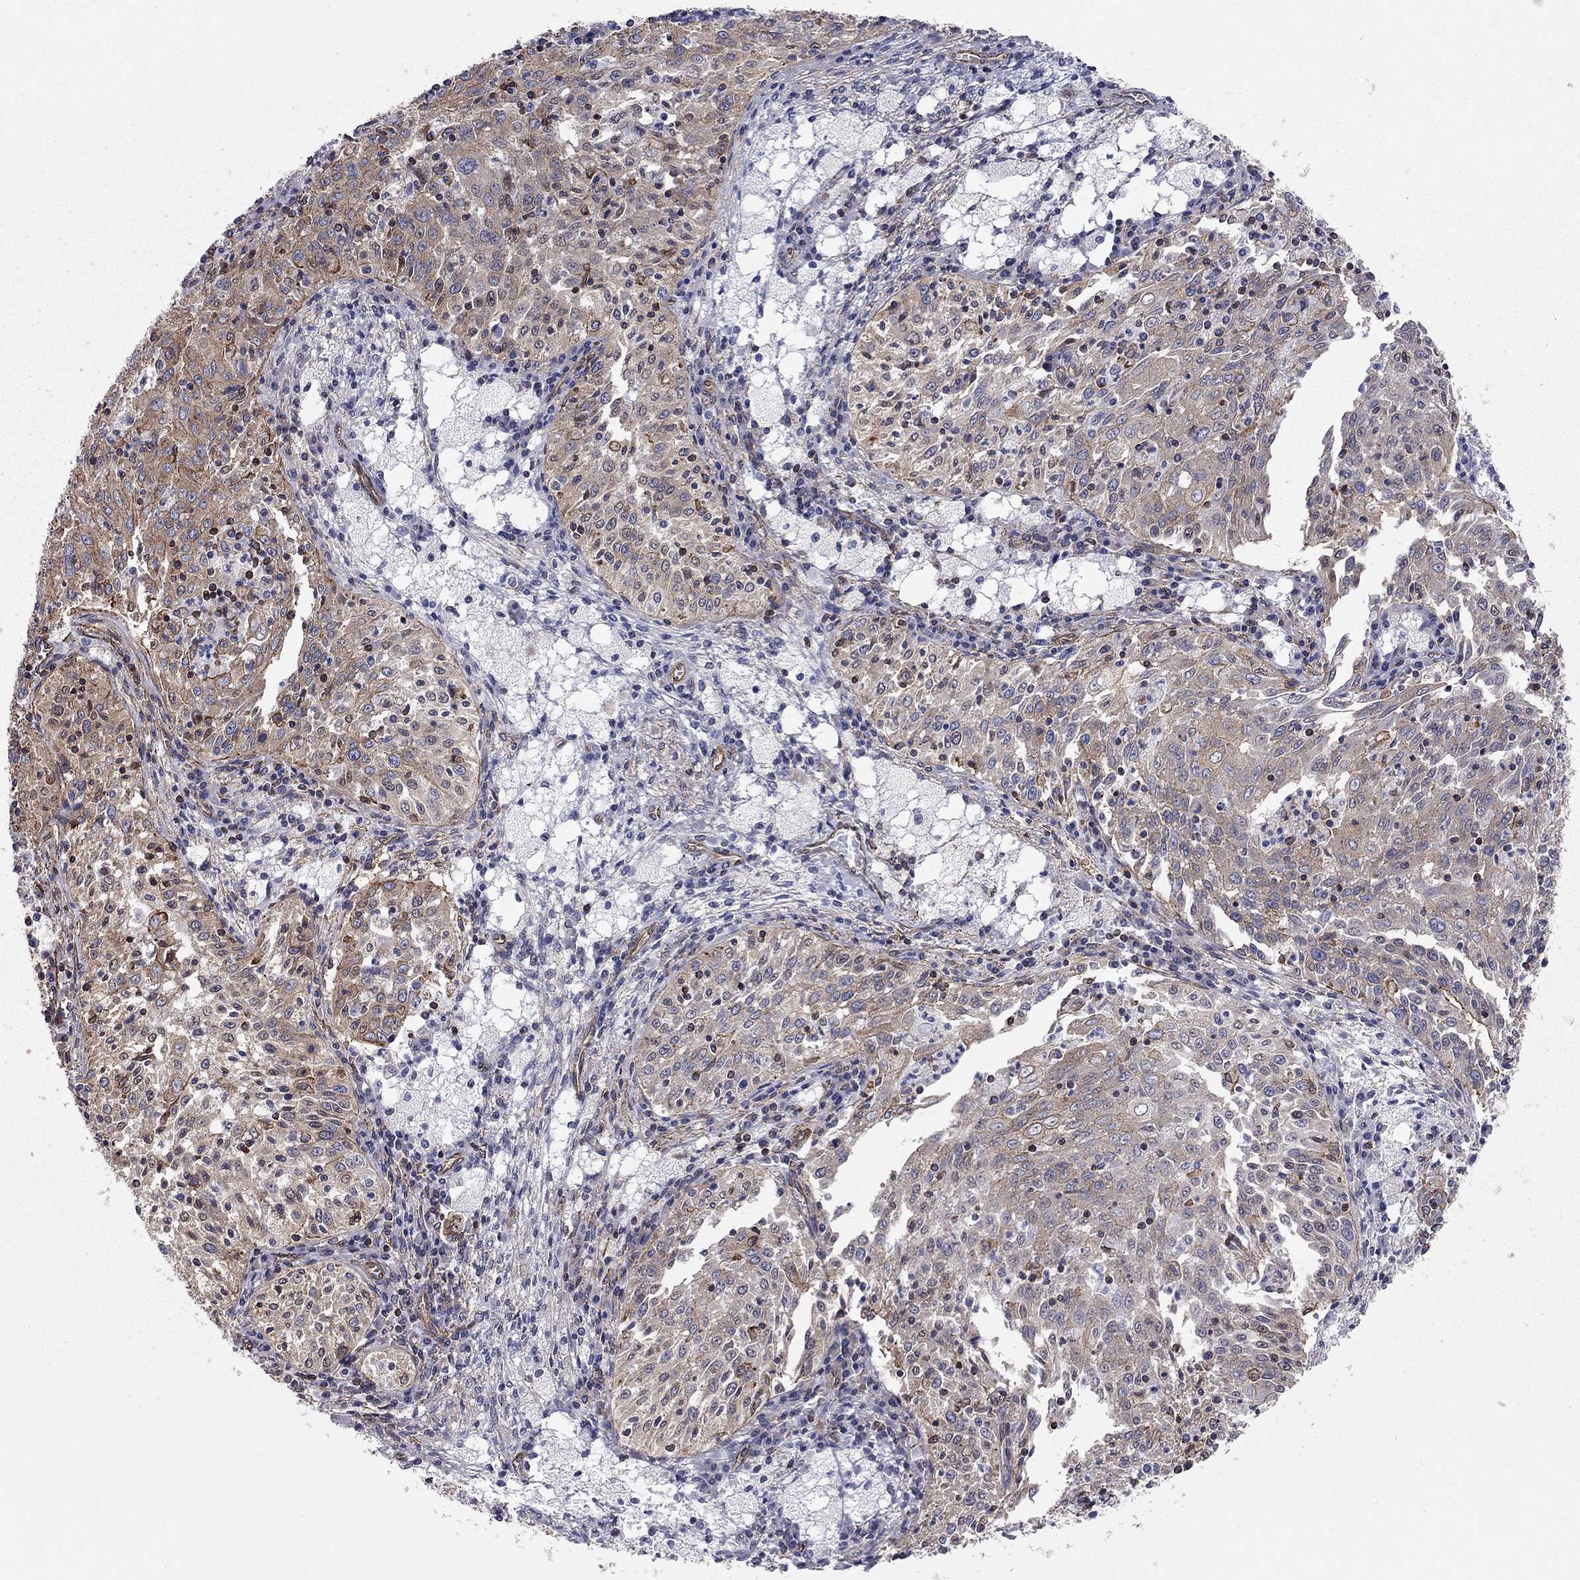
{"staining": {"intensity": "moderate", "quantity": "<25%", "location": "cytoplasmic/membranous"}, "tissue": "cervical cancer", "cell_type": "Tumor cells", "image_type": "cancer", "snomed": [{"axis": "morphology", "description": "Squamous cell carcinoma, NOS"}, {"axis": "topography", "description": "Cervix"}], "caption": "Moderate cytoplasmic/membranous expression for a protein is seen in approximately <25% of tumor cells of cervical squamous cell carcinoma using immunohistochemistry (IHC).", "gene": "BICDL2", "patient": {"sex": "female", "age": 41}}